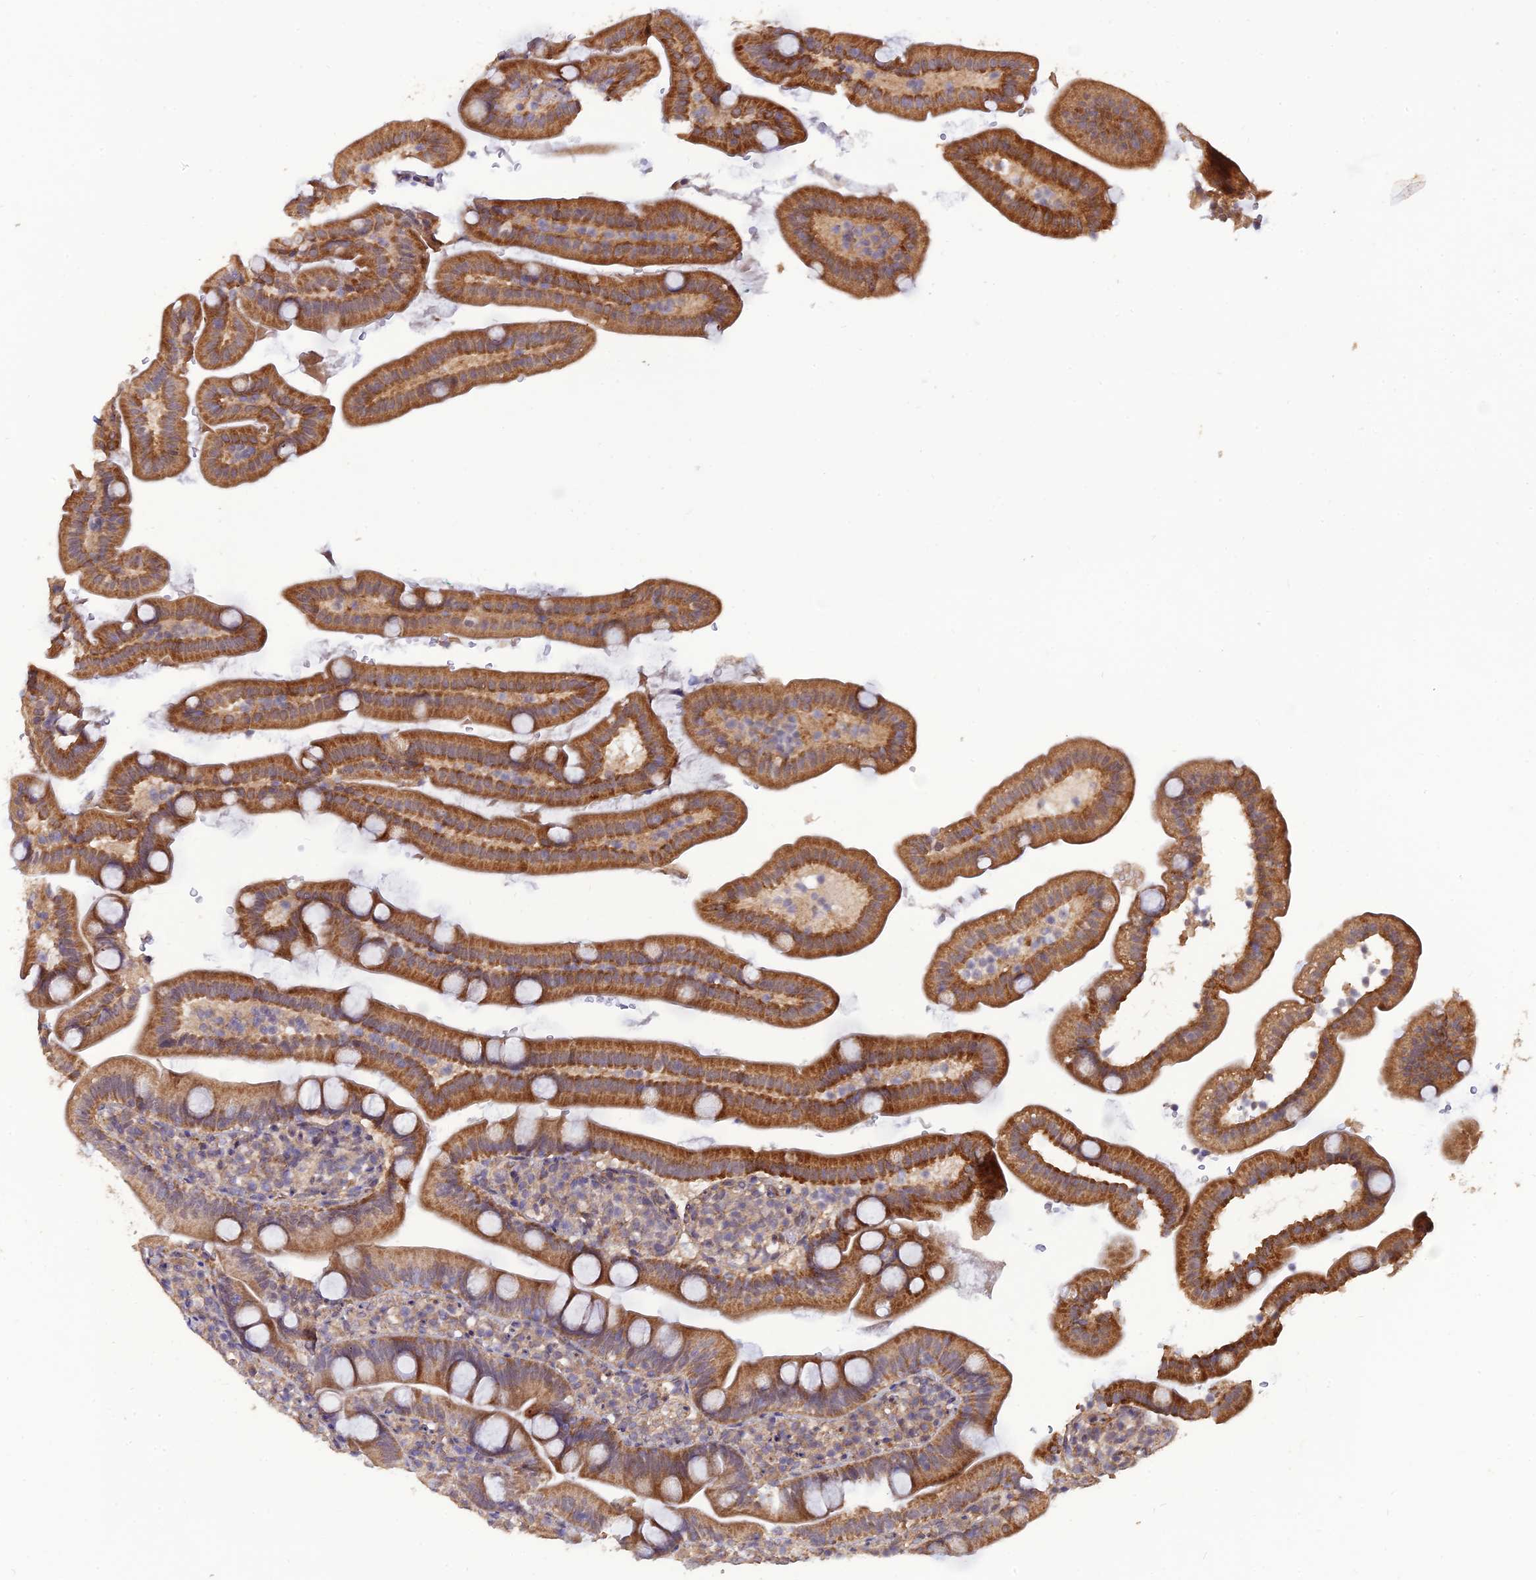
{"staining": {"intensity": "strong", "quantity": "25%-75%", "location": "cytoplasmic/membranous"}, "tissue": "duodenum", "cell_type": "Glandular cells", "image_type": "normal", "snomed": [{"axis": "morphology", "description": "Normal tissue, NOS"}, {"axis": "topography", "description": "Duodenum"}], "caption": "Strong cytoplasmic/membranous expression for a protein is seen in about 25%-75% of glandular cells of benign duodenum using immunohistochemistry (IHC).", "gene": "PAGR1", "patient": {"sex": "female", "age": 67}}